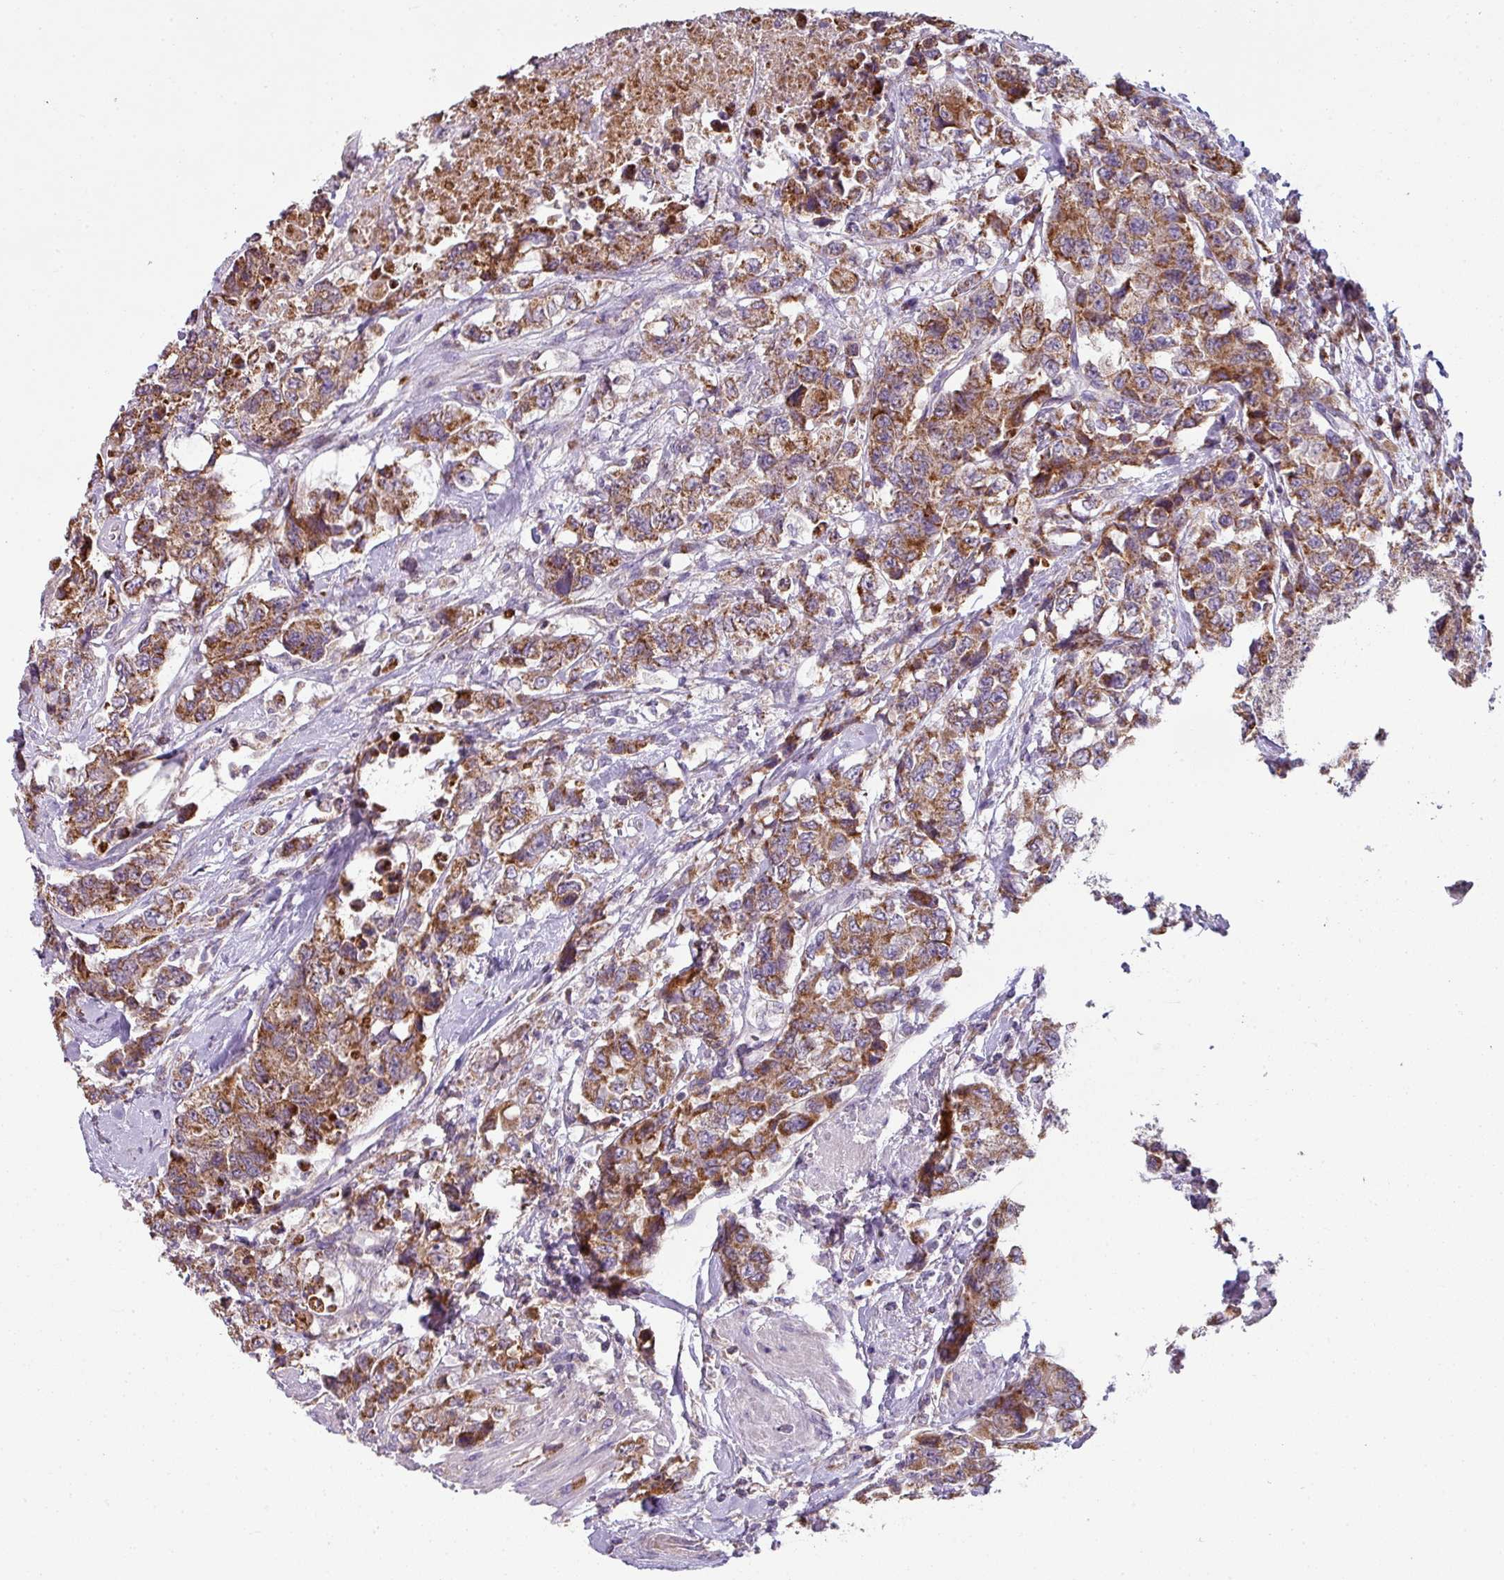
{"staining": {"intensity": "moderate", "quantity": ">75%", "location": "cytoplasmic/membranous"}, "tissue": "urothelial cancer", "cell_type": "Tumor cells", "image_type": "cancer", "snomed": [{"axis": "morphology", "description": "Urothelial carcinoma, High grade"}, {"axis": "topography", "description": "Urinary bladder"}], "caption": "IHC histopathology image of neoplastic tissue: urothelial carcinoma (high-grade) stained using immunohistochemistry (IHC) displays medium levels of moderate protein expression localized specifically in the cytoplasmic/membranous of tumor cells, appearing as a cytoplasmic/membranous brown color.", "gene": "LRRC9", "patient": {"sex": "female", "age": 78}}